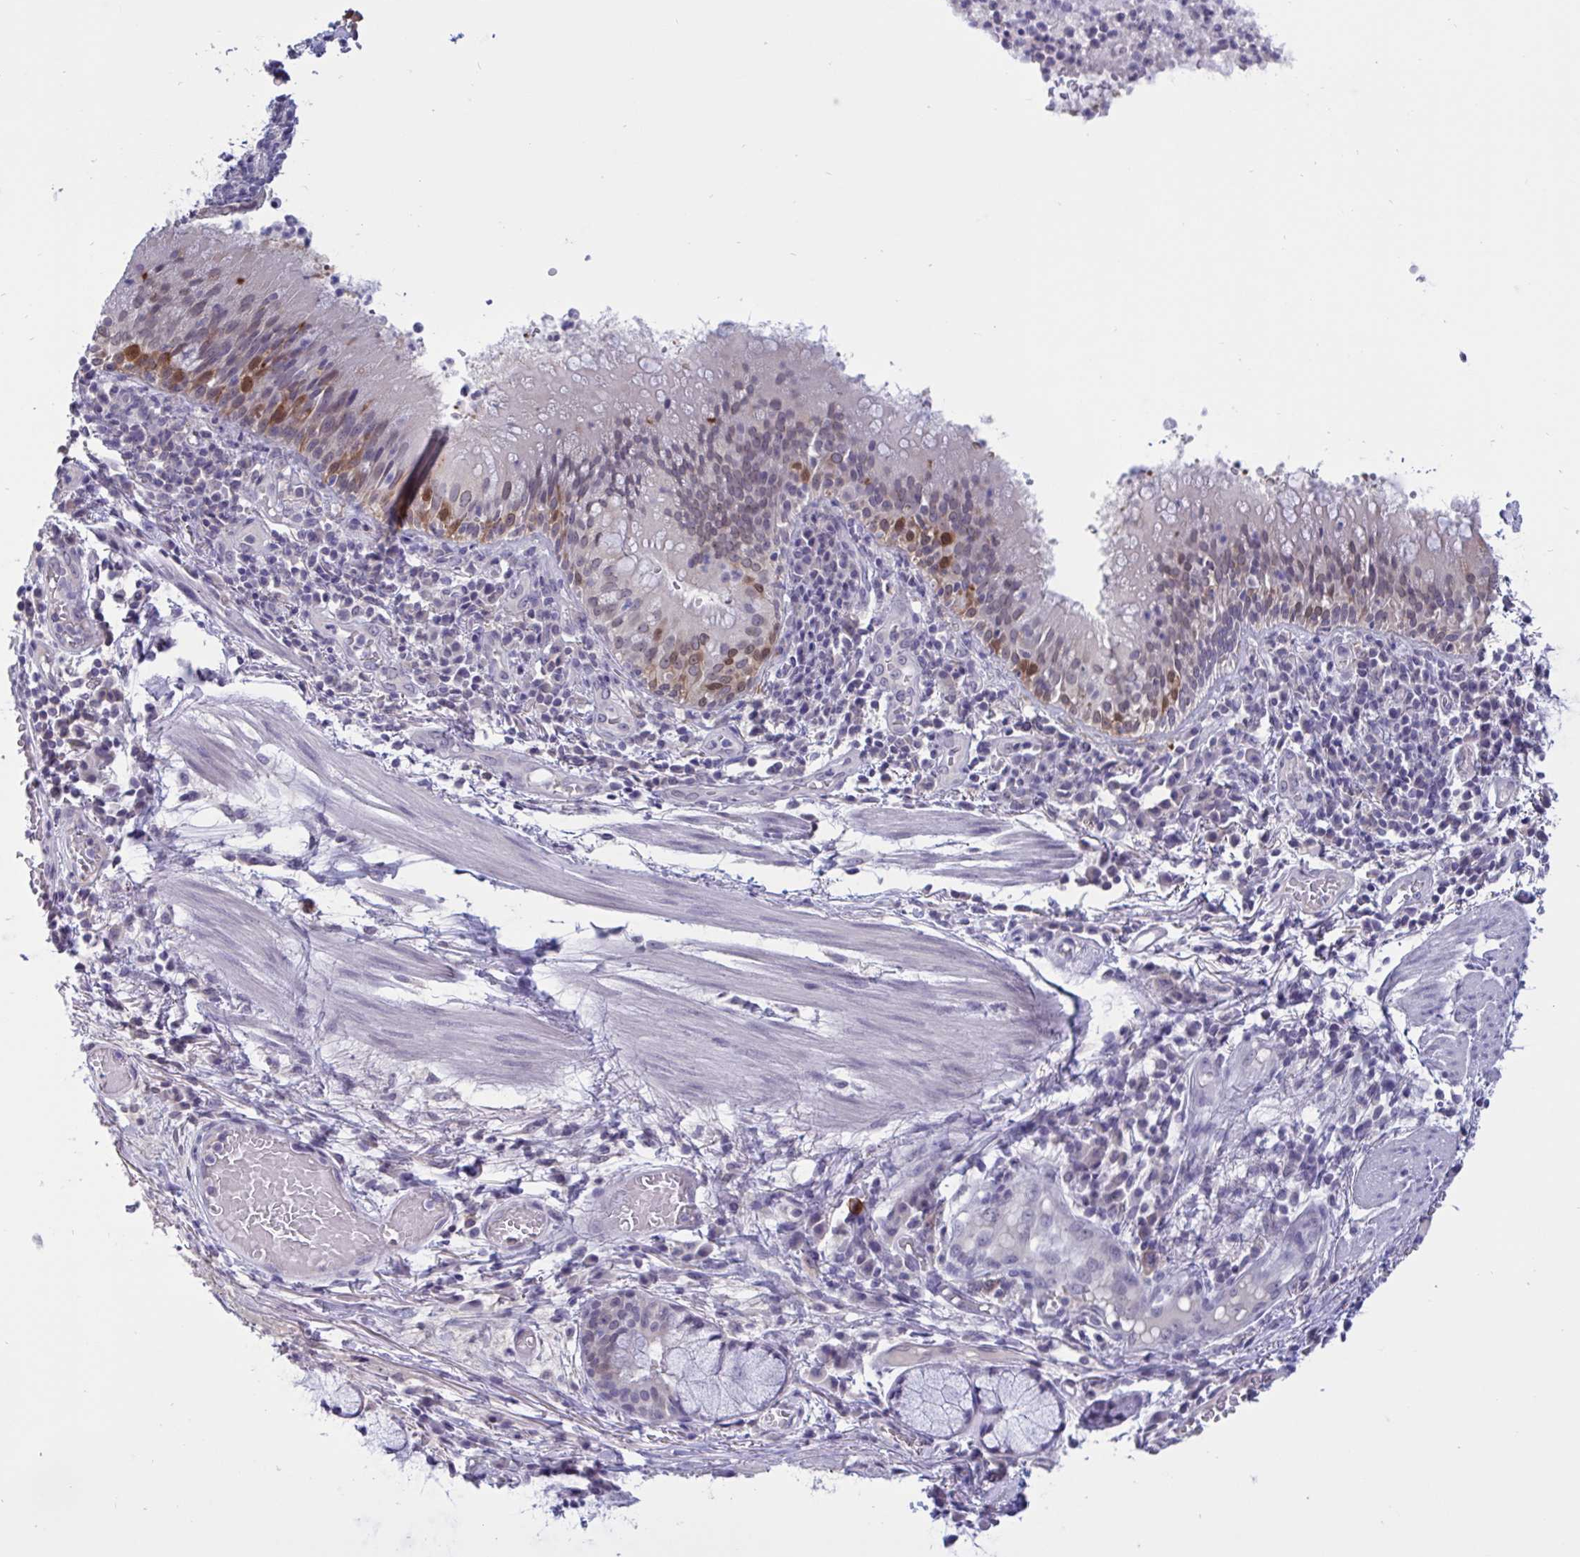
{"staining": {"intensity": "moderate", "quantity": "<25%", "location": "cytoplasmic/membranous"}, "tissue": "bronchus", "cell_type": "Respiratory epithelial cells", "image_type": "normal", "snomed": [{"axis": "morphology", "description": "Normal tissue, NOS"}, {"axis": "topography", "description": "Cartilage tissue"}, {"axis": "topography", "description": "Bronchus"}], "caption": "The histopathology image shows immunohistochemical staining of unremarkable bronchus. There is moderate cytoplasmic/membranous positivity is identified in about <25% of respiratory epithelial cells. (brown staining indicates protein expression, while blue staining denotes nuclei).", "gene": "SERPINB13", "patient": {"sex": "male", "age": 56}}